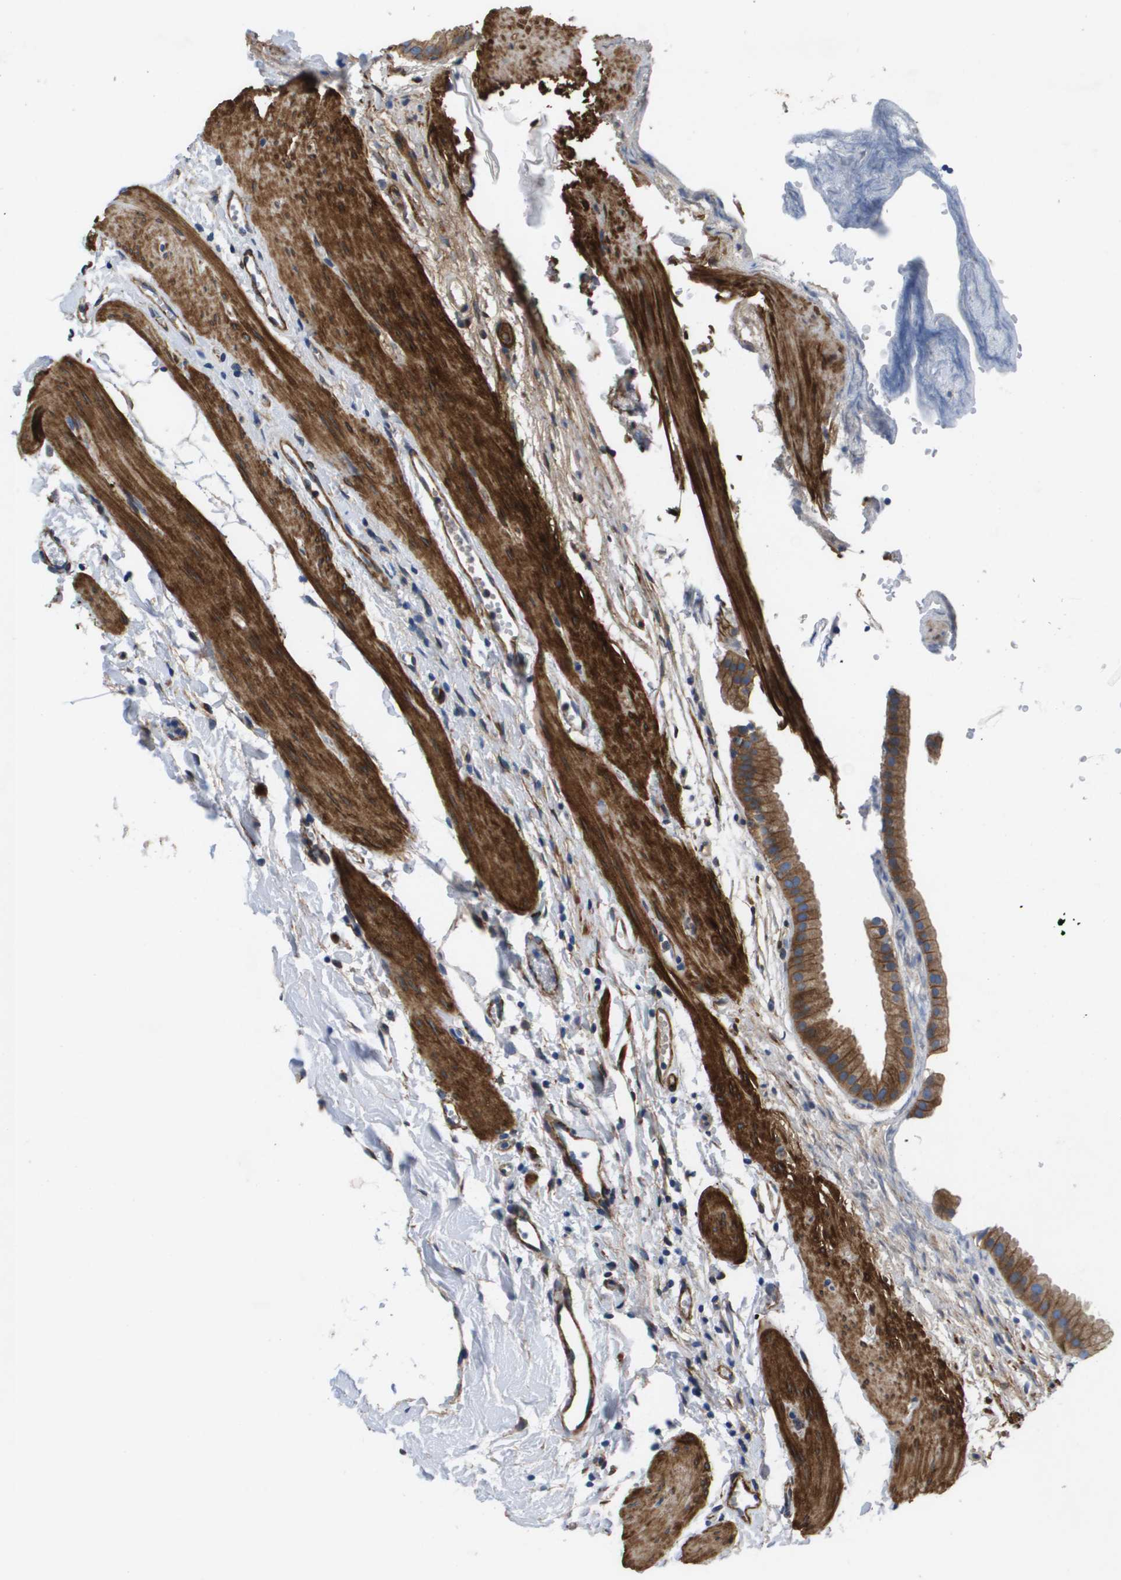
{"staining": {"intensity": "moderate", "quantity": ">75%", "location": "cytoplasmic/membranous"}, "tissue": "gallbladder", "cell_type": "Glandular cells", "image_type": "normal", "snomed": [{"axis": "morphology", "description": "Normal tissue, NOS"}, {"axis": "topography", "description": "Gallbladder"}], "caption": "A high-resolution image shows immunohistochemistry (IHC) staining of normal gallbladder, which reveals moderate cytoplasmic/membranous staining in about >75% of glandular cells.", "gene": "LPP", "patient": {"sex": "female", "age": 64}}